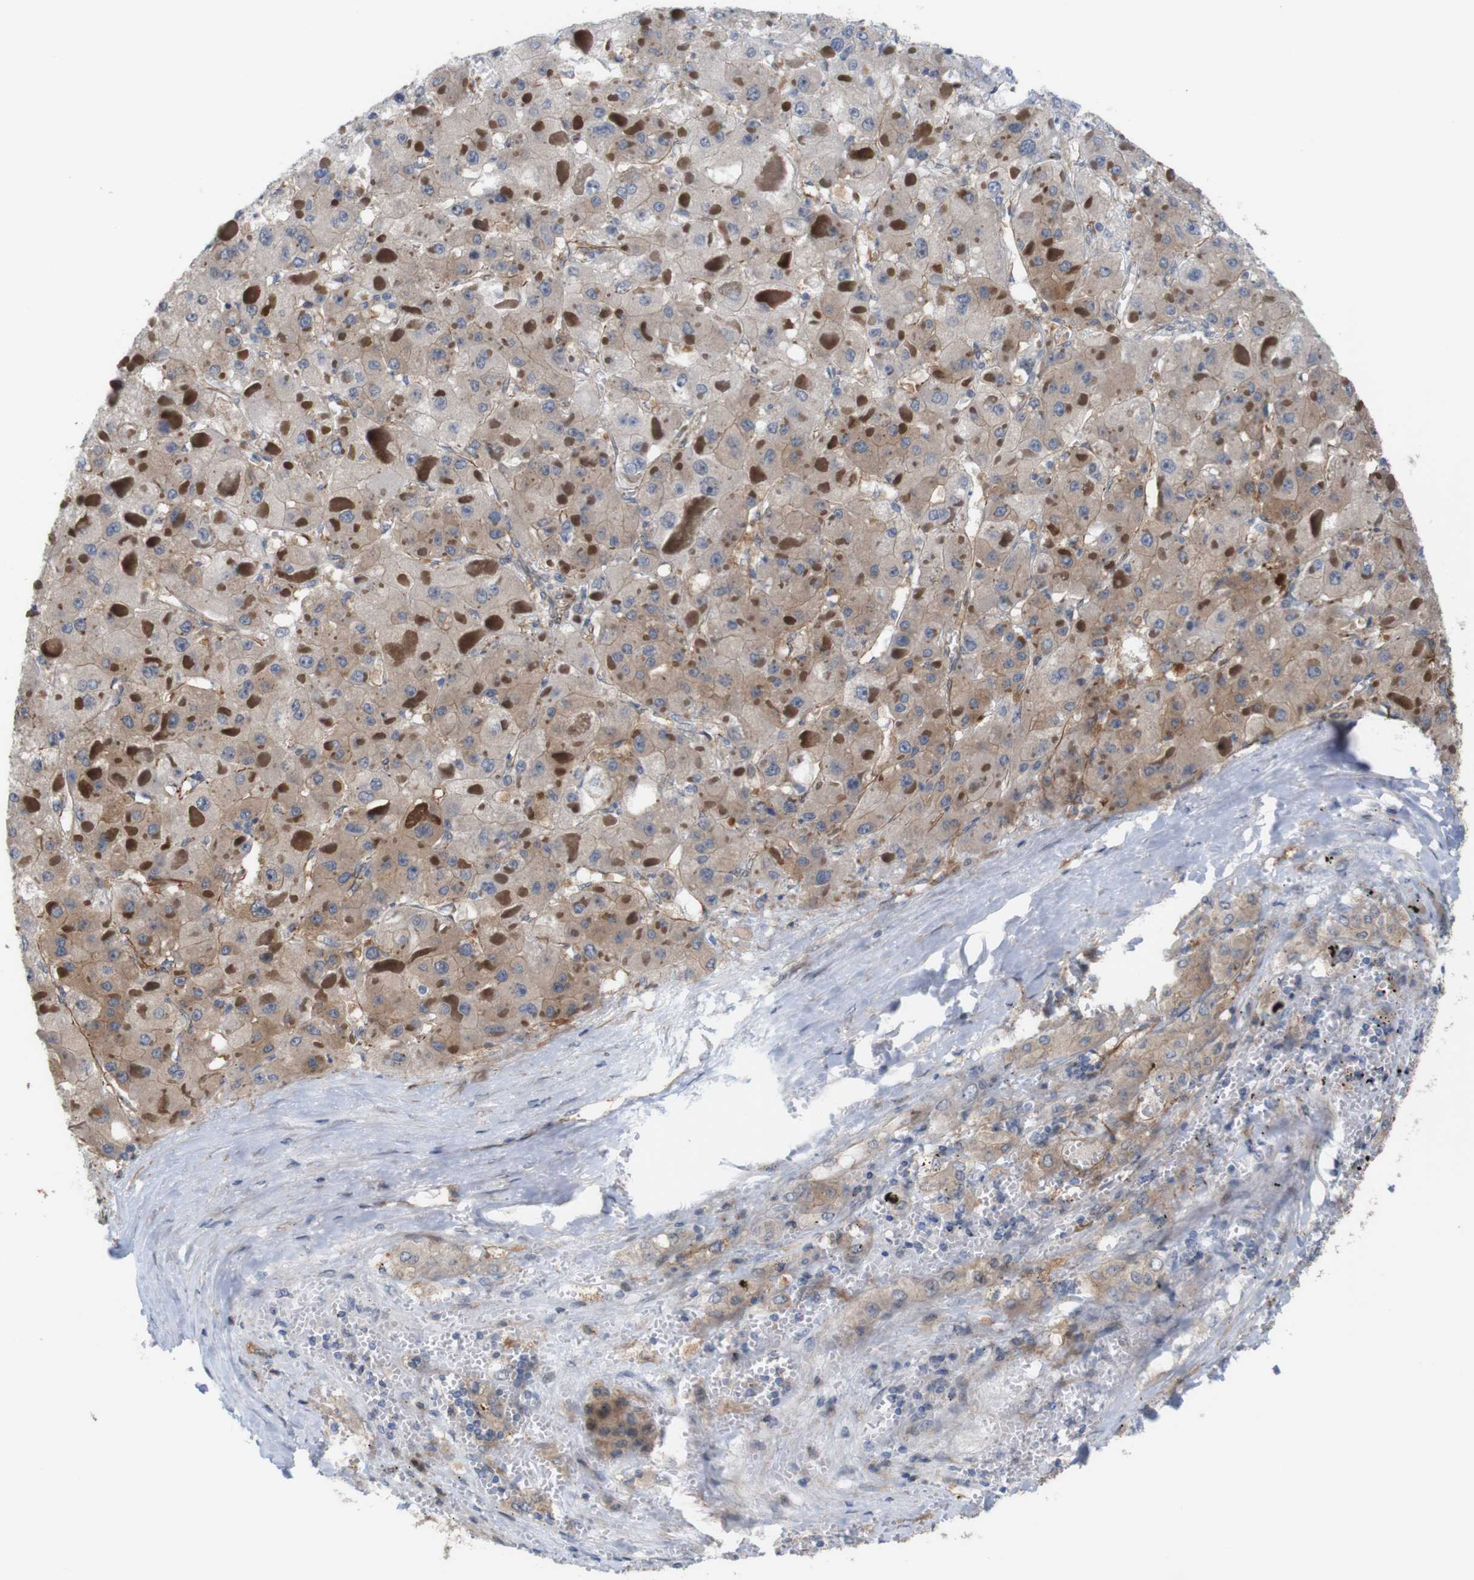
{"staining": {"intensity": "weak", "quantity": ">75%", "location": "cytoplasmic/membranous"}, "tissue": "liver cancer", "cell_type": "Tumor cells", "image_type": "cancer", "snomed": [{"axis": "morphology", "description": "Carcinoma, Hepatocellular, NOS"}, {"axis": "topography", "description": "Liver"}], "caption": "Liver hepatocellular carcinoma tissue displays weak cytoplasmic/membranous positivity in about >75% of tumor cells, visualized by immunohistochemistry.", "gene": "JPH1", "patient": {"sex": "female", "age": 73}}